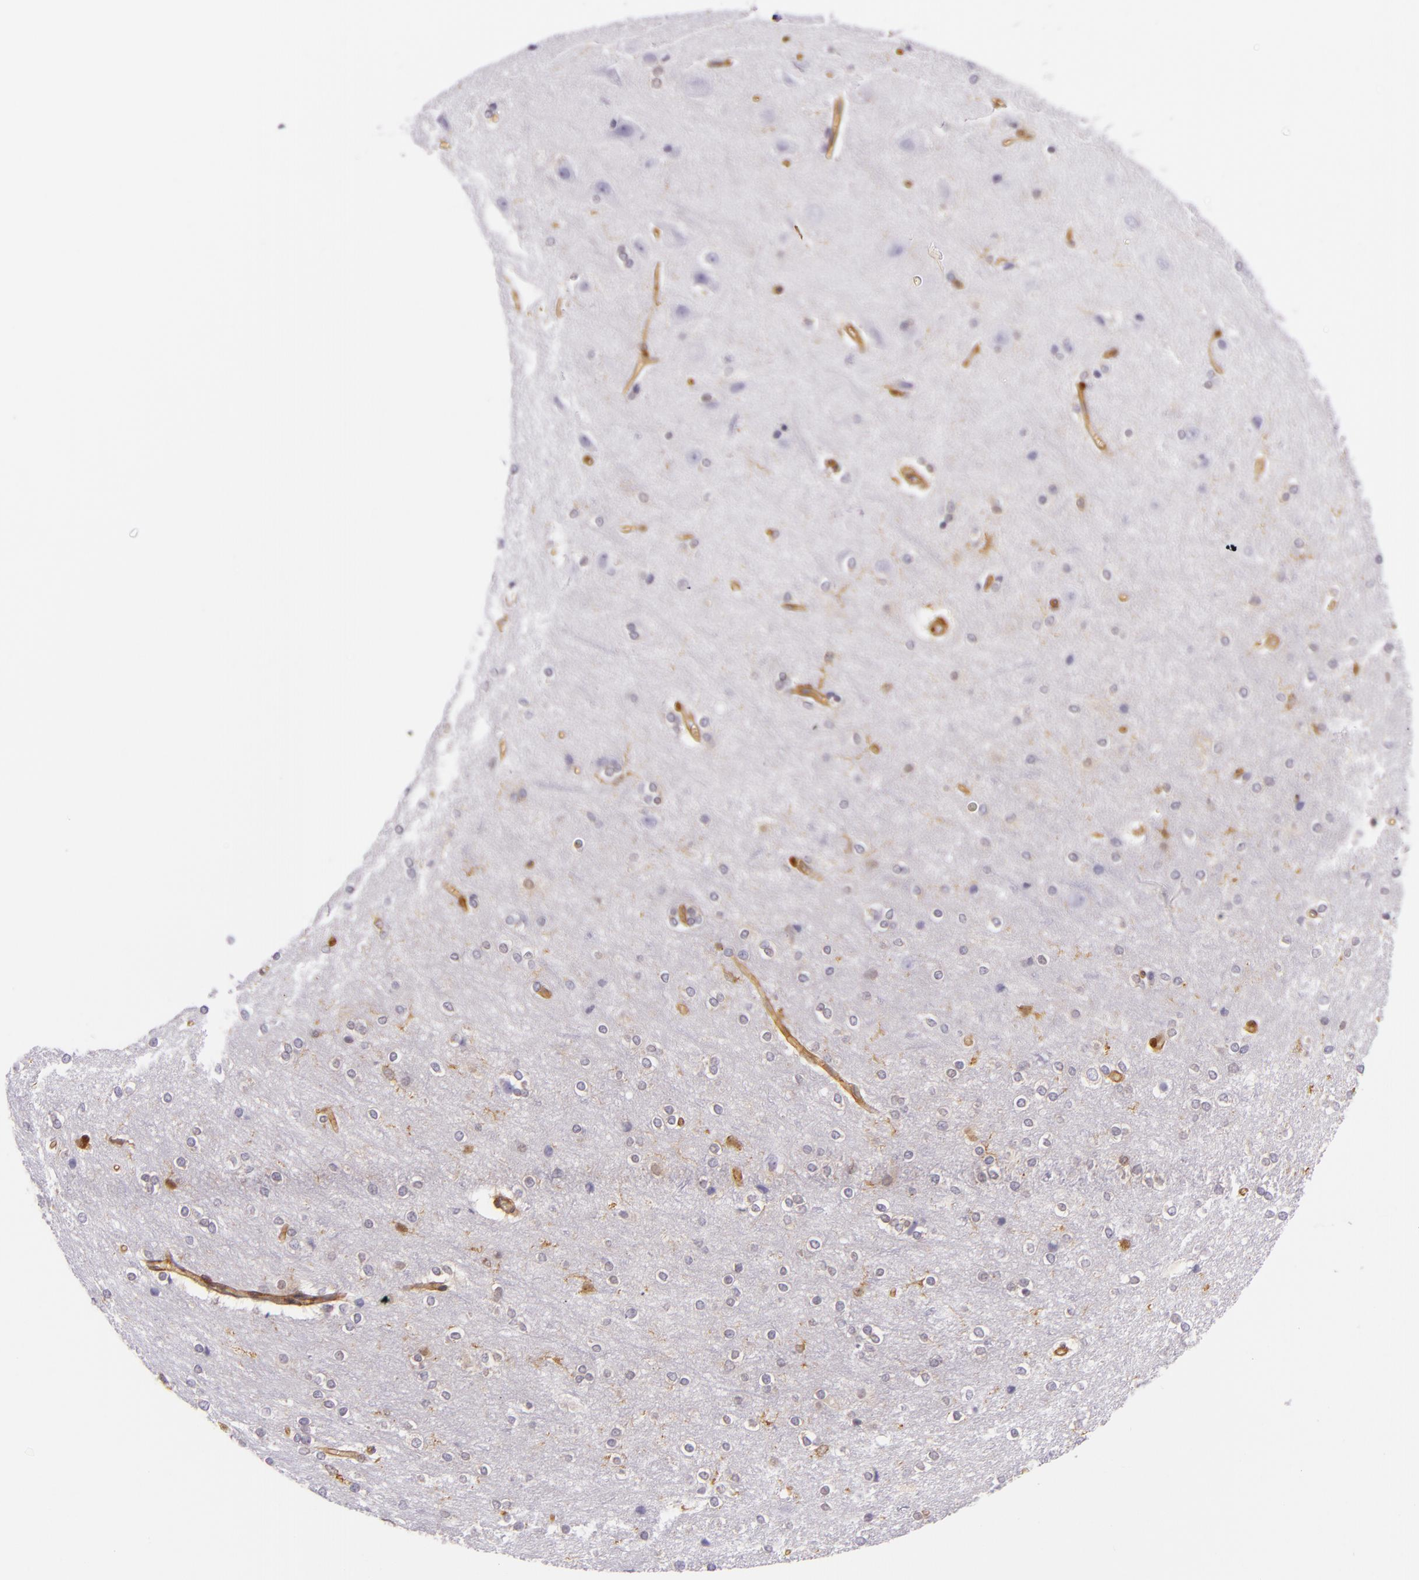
{"staining": {"intensity": "moderate", "quantity": ">75%", "location": "cytoplasmic/membranous"}, "tissue": "cerebral cortex", "cell_type": "Endothelial cells", "image_type": "normal", "snomed": [{"axis": "morphology", "description": "Normal tissue, NOS"}, {"axis": "topography", "description": "Cerebral cortex"}], "caption": "Immunohistochemical staining of normal cerebral cortex exhibits >75% levels of moderate cytoplasmic/membranous protein expression in approximately >75% of endothelial cells.", "gene": "TLN1", "patient": {"sex": "female", "age": 54}}